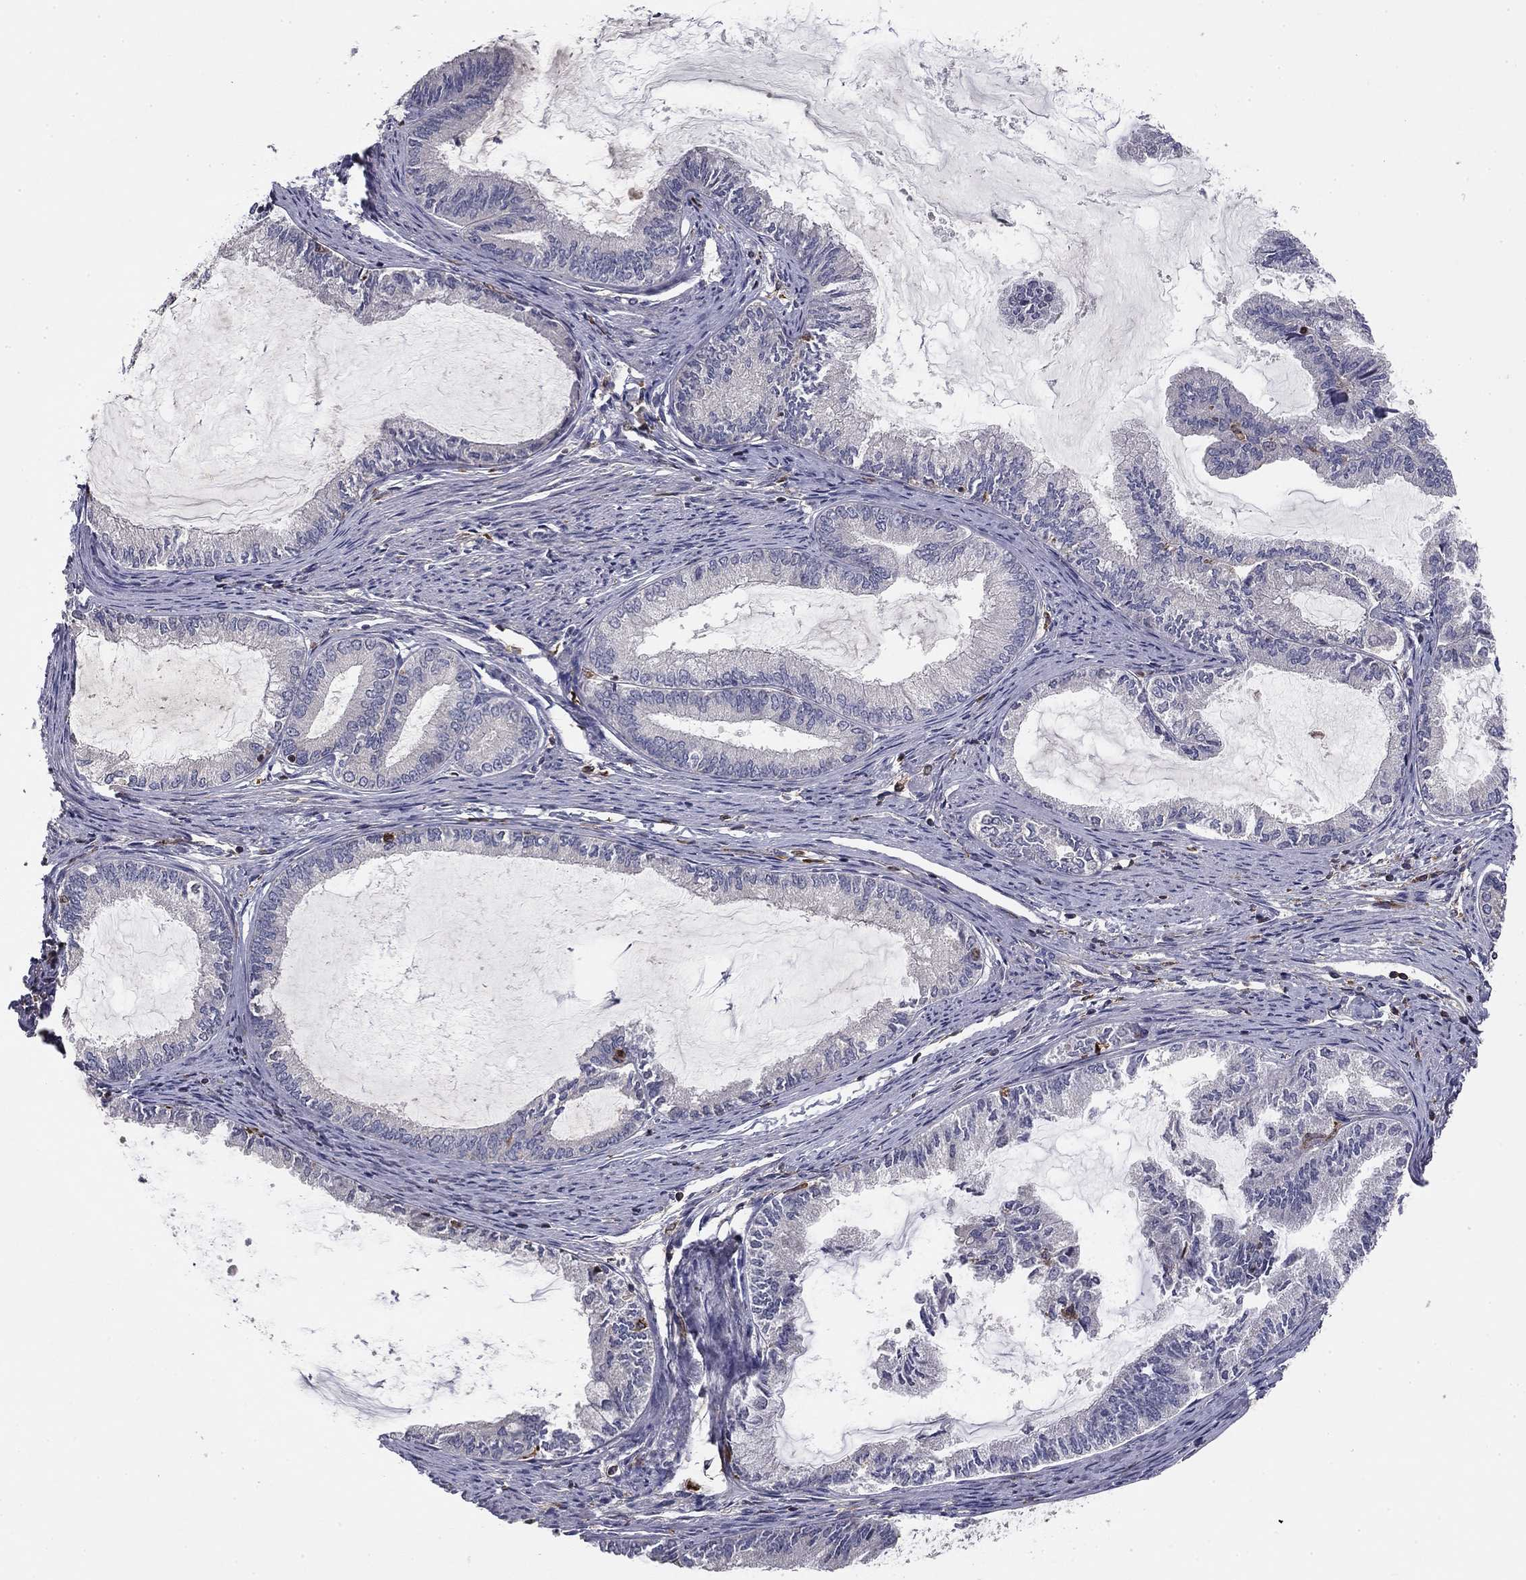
{"staining": {"intensity": "negative", "quantity": "none", "location": "none"}, "tissue": "endometrial cancer", "cell_type": "Tumor cells", "image_type": "cancer", "snomed": [{"axis": "morphology", "description": "Adenocarcinoma, NOS"}, {"axis": "topography", "description": "Endometrium"}], "caption": "The immunohistochemistry photomicrograph has no significant positivity in tumor cells of endometrial adenocarcinoma tissue.", "gene": "PLCB2", "patient": {"sex": "female", "age": 86}}